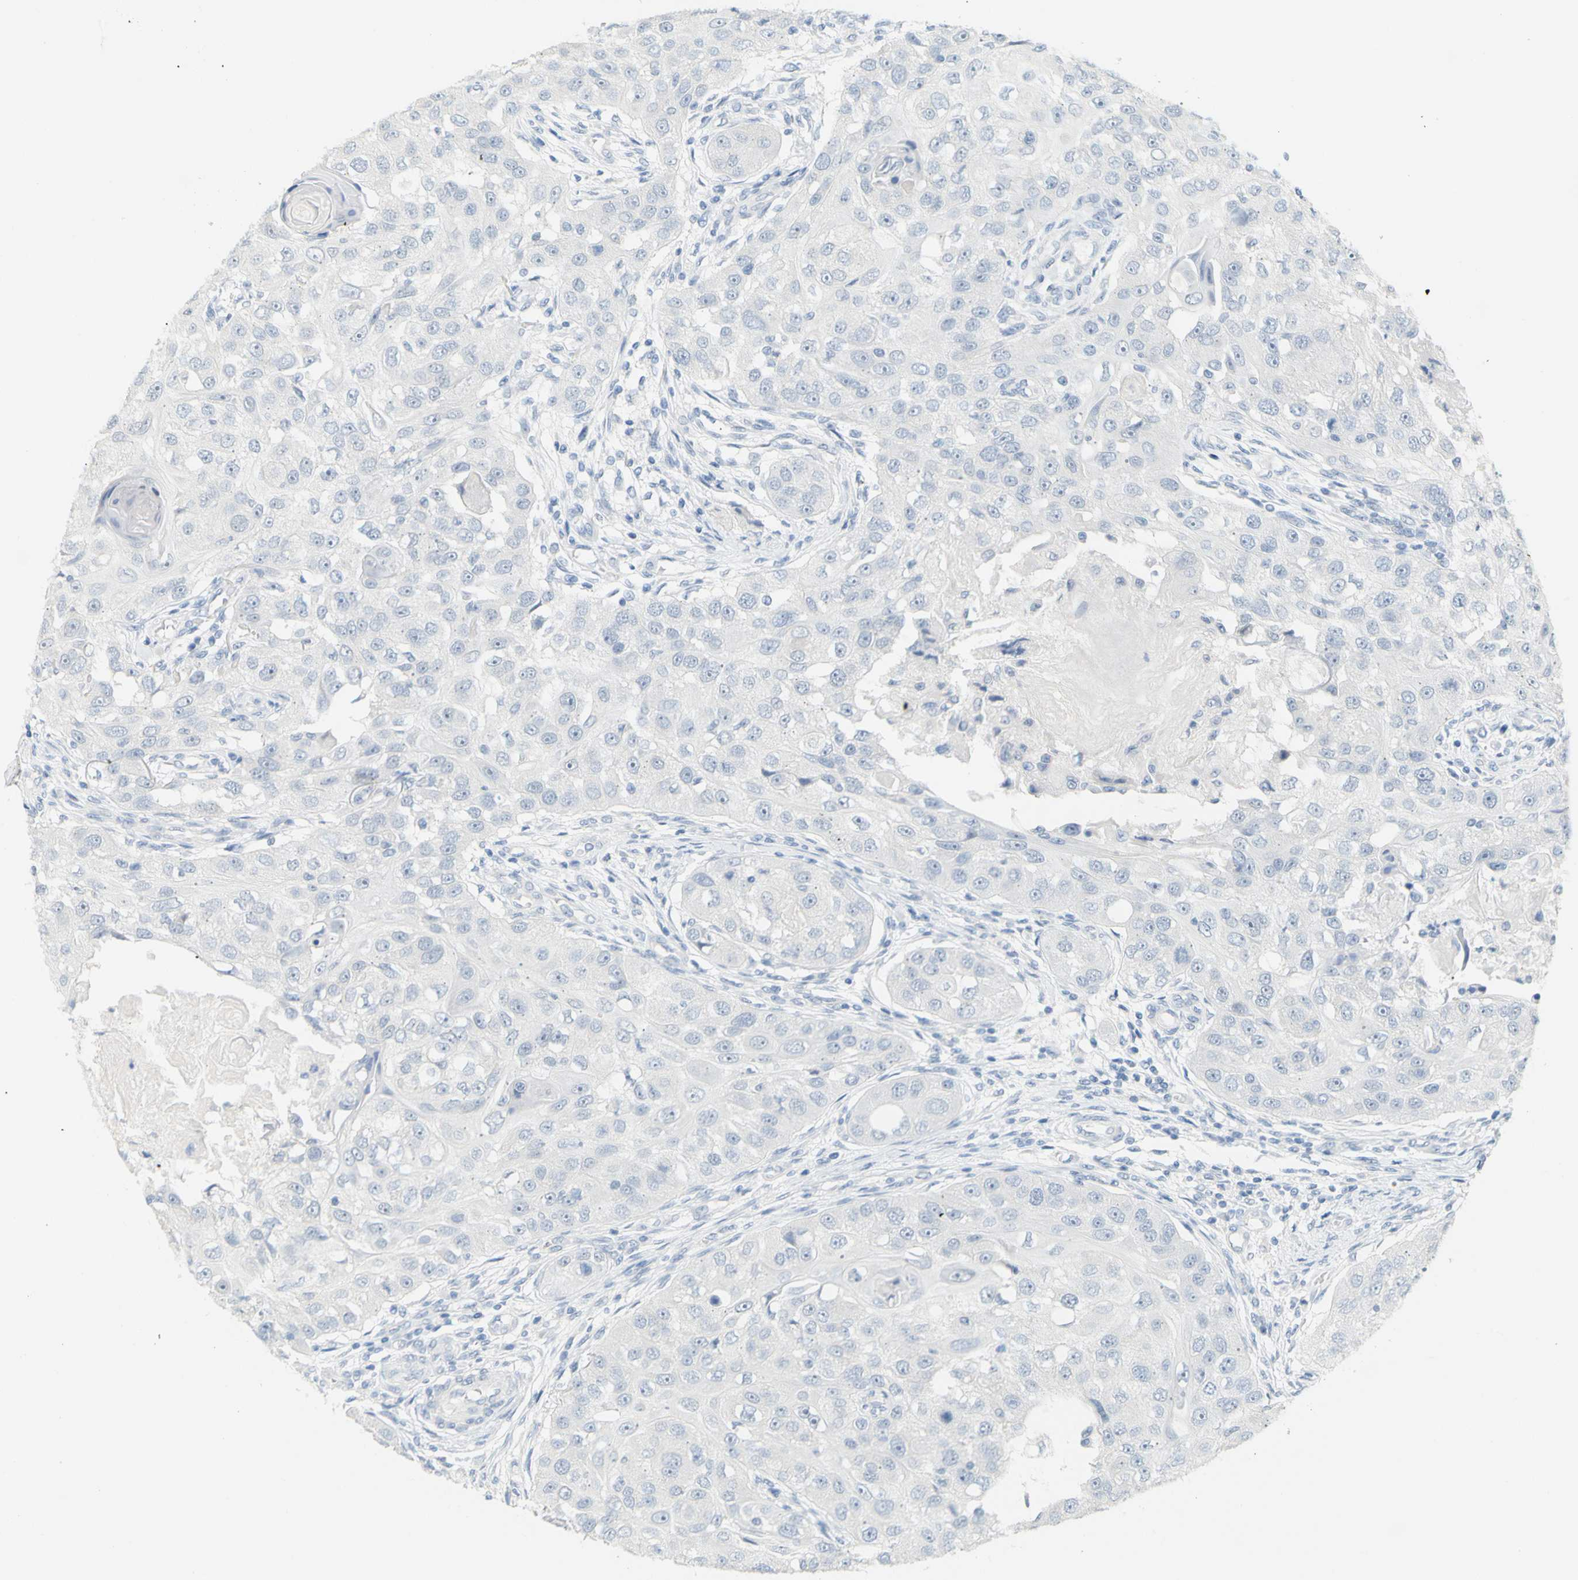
{"staining": {"intensity": "negative", "quantity": "none", "location": "none"}, "tissue": "head and neck cancer", "cell_type": "Tumor cells", "image_type": "cancer", "snomed": [{"axis": "morphology", "description": "Normal tissue, NOS"}, {"axis": "morphology", "description": "Squamous cell carcinoma, NOS"}, {"axis": "topography", "description": "Skeletal muscle"}, {"axis": "topography", "description": "Head-Neck"}], "caption": "Tumor cells are negative for protein expression in human head and neck cancer (squamous cell carcinoma). (DAB (3,3'-diaminobenzidine) immunohistochemistry visualized using brightfield microscopy, high magnification).", "gene": "OPN1SW", "patient": {"sex": "male", "age": 51}}